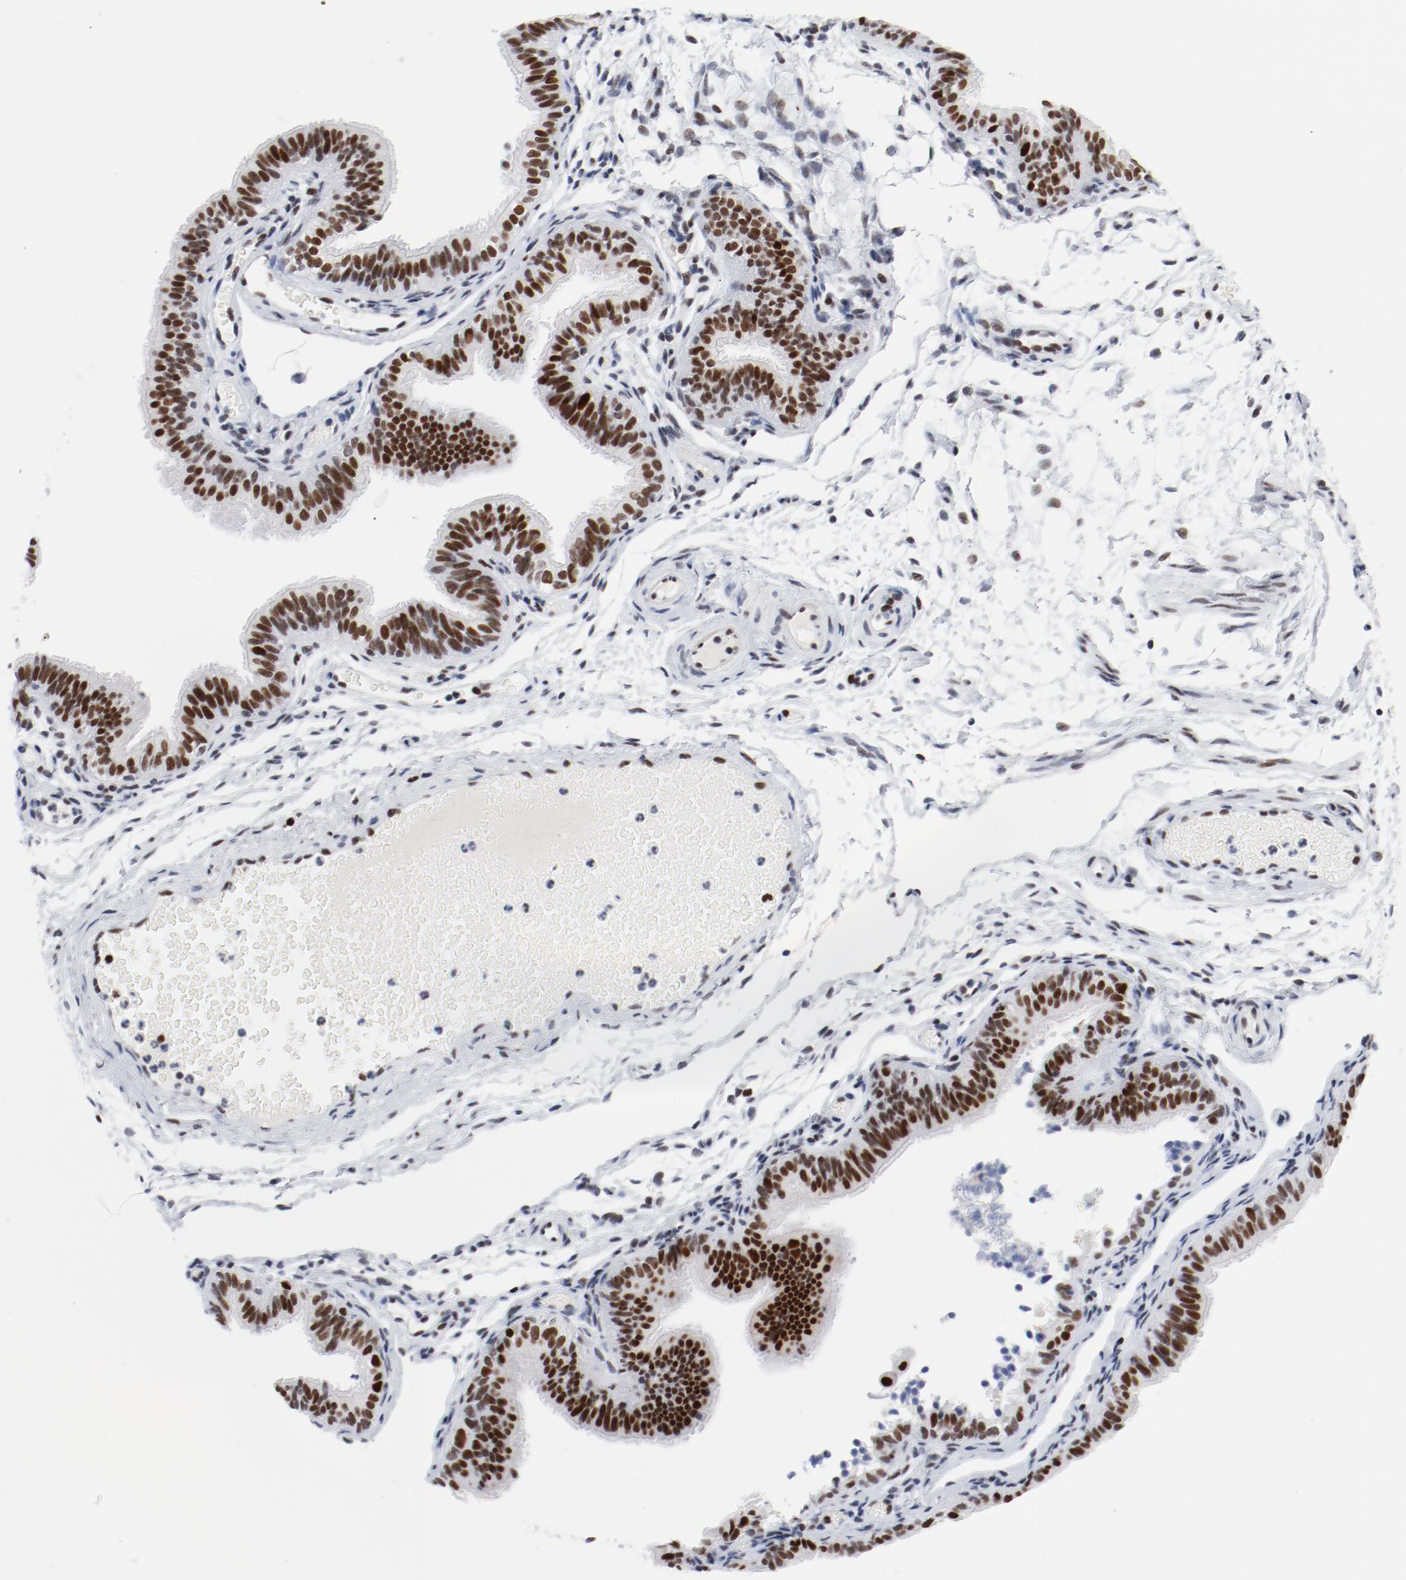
{"staining": {"intensity": "strong", "quantity": ">75%", "location": "cytoplasmic/membranous,nuclear"}, "tissue": "fallopian tube", "cell_type": "Glandular cells", "image_type": "normal", "snomed": [{"axis": "morphology", "description": "Normal tissue, NOS"}, {"axis": "morphology", "description": "Dermoid, NOS"}, {"axis": "topography", "description": "Fallopian tube"}], "caption": "Protein positivity by immunohistochemistry demonstrates strong cytoplasmic/membranous,nuclear positivity in approximately >75% of glandular cells in unremarkable fallopian tube. (IHC, brightfield microscopy, high magnification).", "gene": "POLD1", "patient": {"sex": "female", "age": 33}}